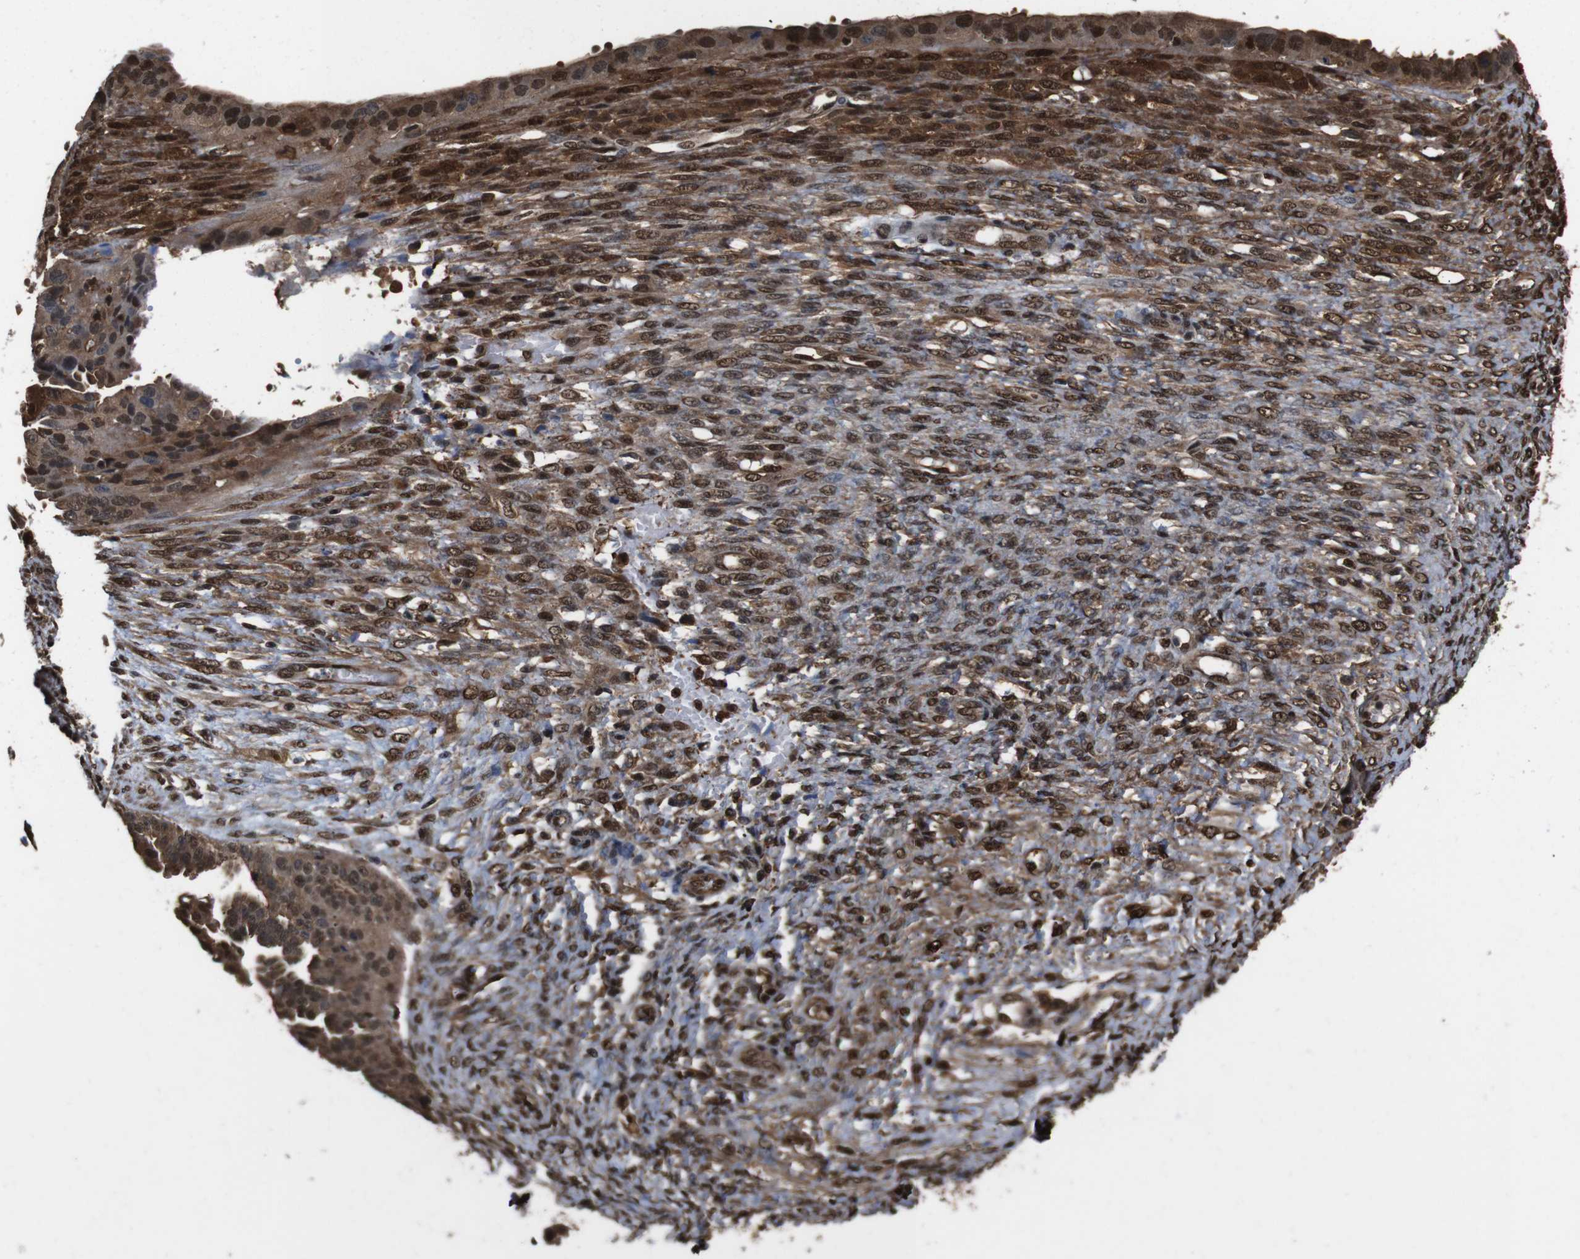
{"staining": {"intensity": "moderate", "quantity": ">75%", "location": "cytoplasmic/membranous,nuclear"}, "tissue": "ovarian cancer", "cell_type": "Tumor cells", "image_type": "cancer", "snomed": [{"axis": "morphology", "description": "Cystadenocarcinoma, serous, NOS"}, {"axis": "topography", "description": "Ovary"}], "caption": "Ovarian serous cystadenocarcinoma tissue demonstrates moderate cytoplasmic/membranous and nuclear staining in approximately >75% of tumor cells, visualized by immunohistochemistry. Using DAB (brown) and hematoxylin (blue) stains, captured at high magnification using brightfield microscopy.", "gene": "VCP", "patient": {"sex": "female", "age": 58}}